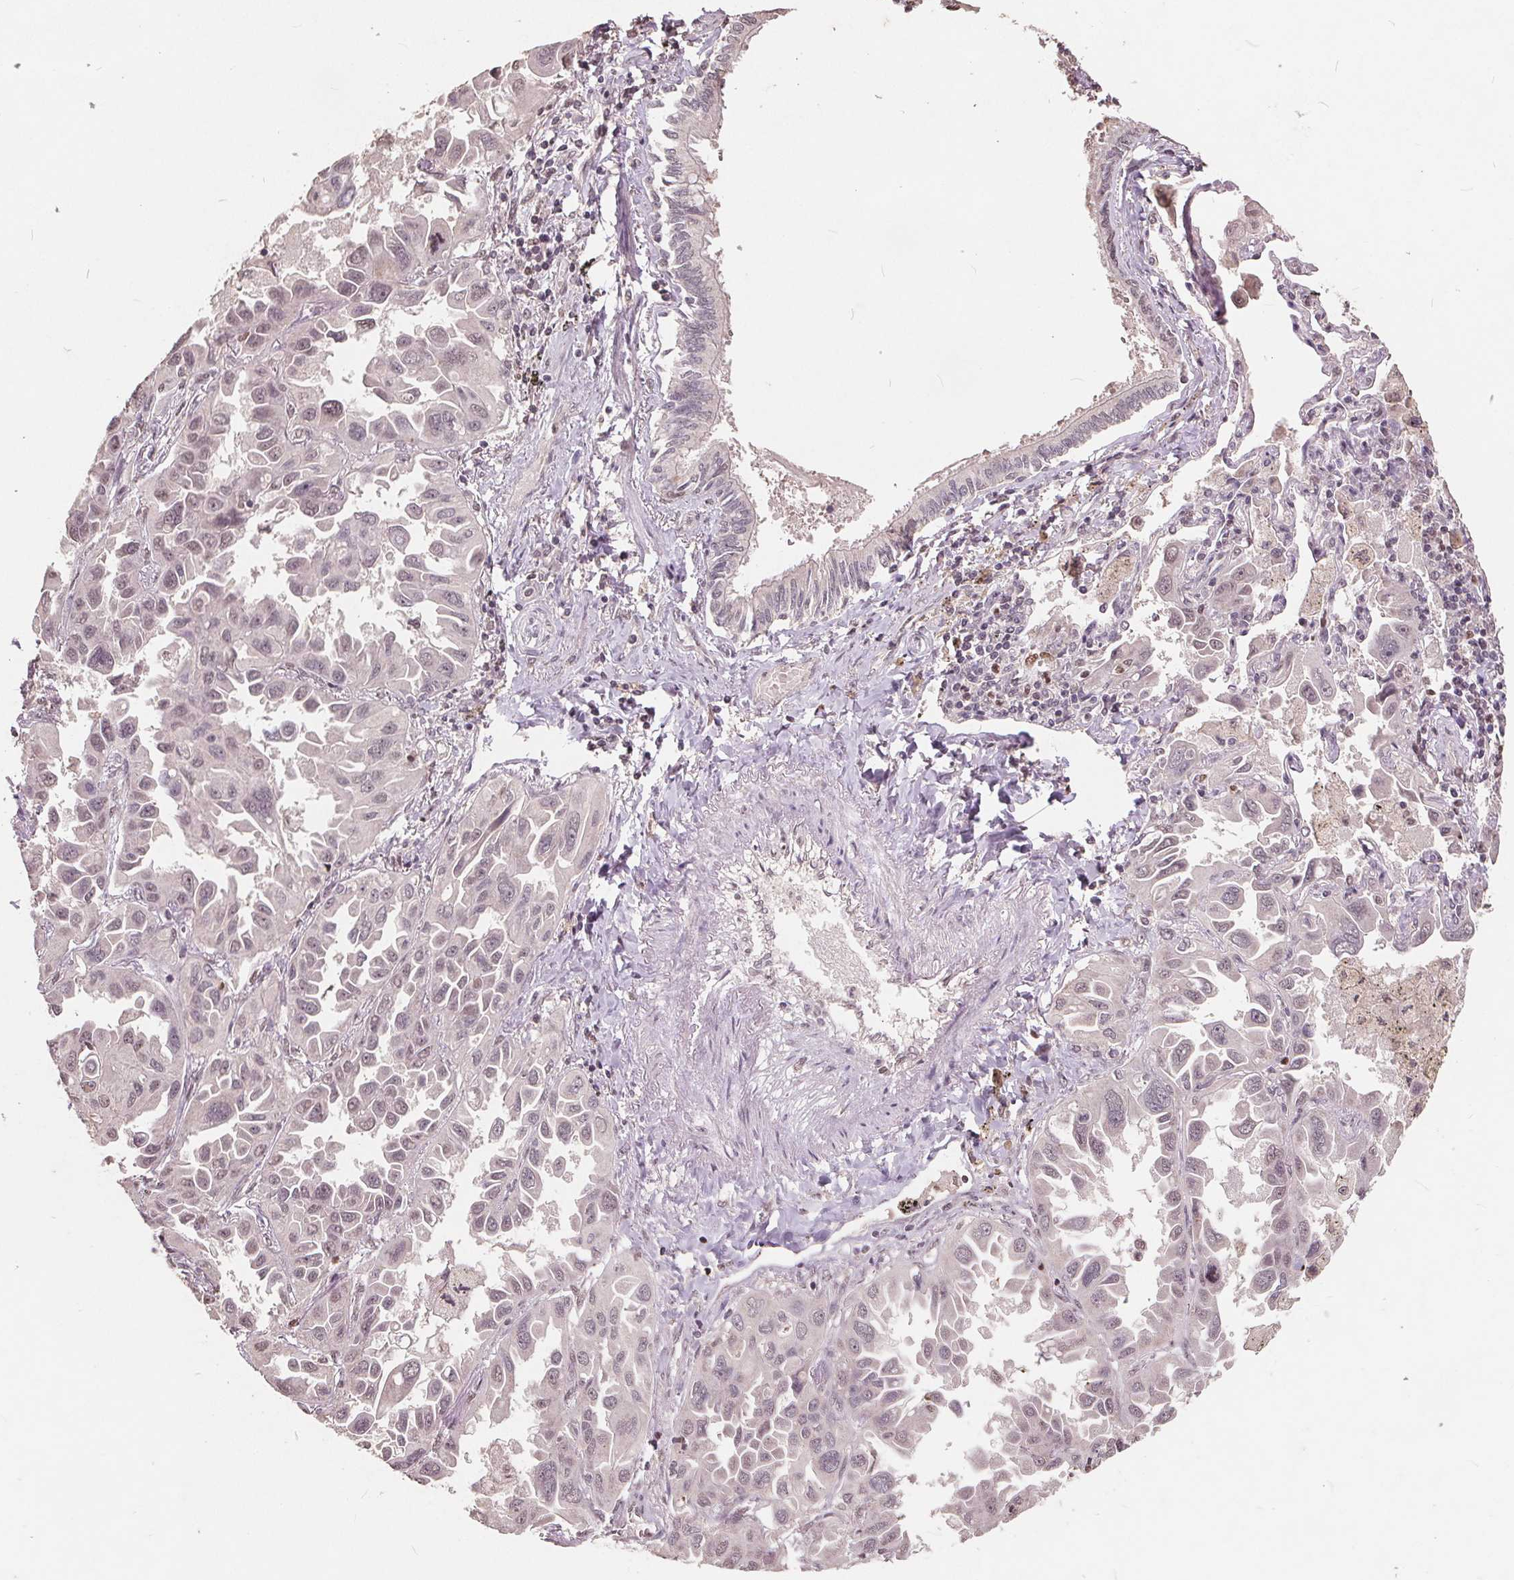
{"staining": {"intensity": "weak", "quantity": "<25%", "location": "nuclear"}, "tissue": "lung cancer", "cell_type": "Tumor cells", "image_type": "cancer", "snomed": [{"axis": "morphology", "description": "Adenocarcinoma, NOS"}, {"axis": "topography", "description": "Lung"}], "caption": "This is an immunohistochemistry micrograph of human lung cancer. There is no expression in tumor cells.", "gene": "DNMT3B", "patient": {"sex": "male", "age": 64}}